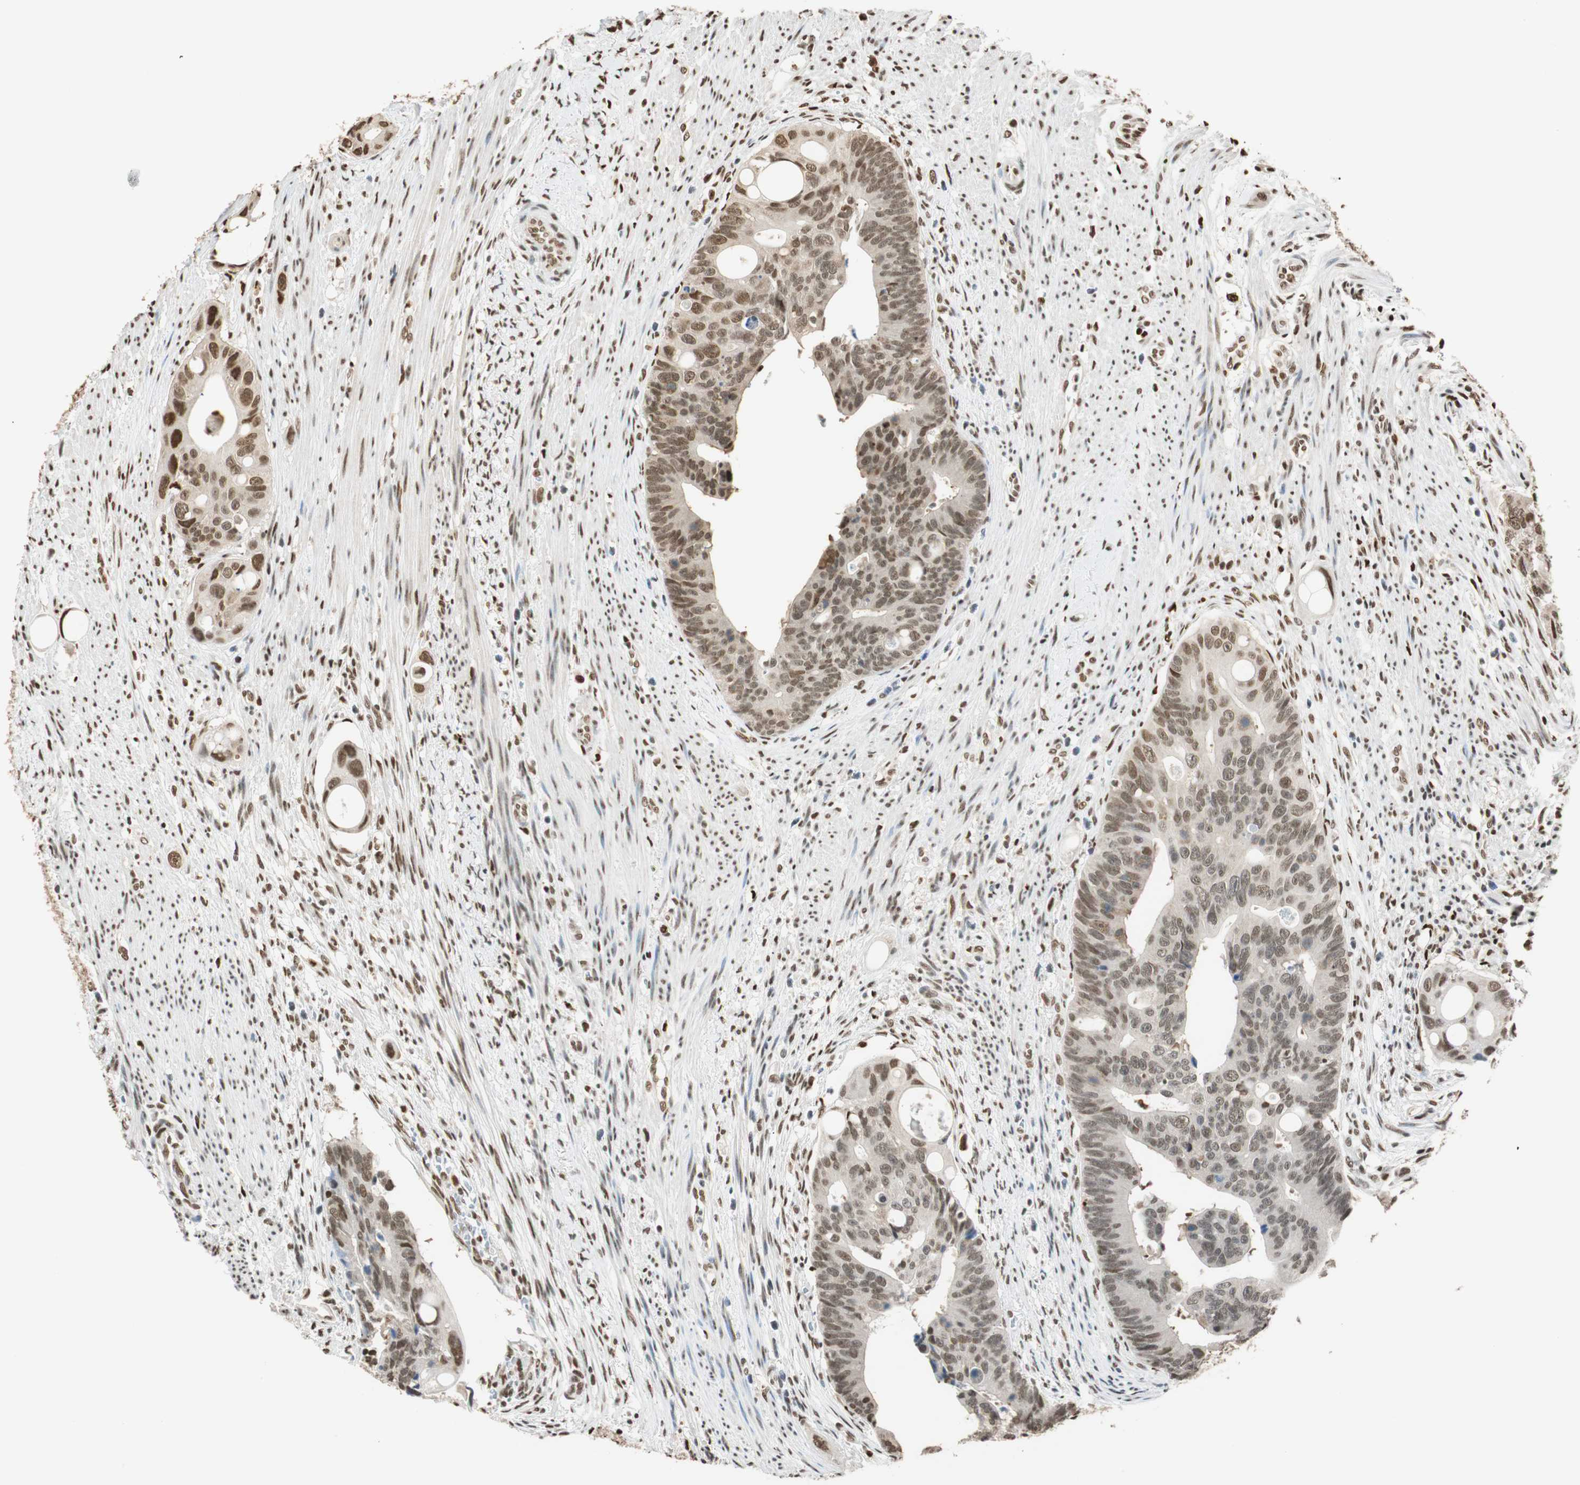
{"staining": {"intensity": "moderate", "quantity": ">75%", "location": "nuclear"}, "tissue": "colorectal cancer", "cell_type": "Tumor cells", "image_type": "cancer", "snomed": [{"axis": "morphology", "description": "Adenocarcinoma, NOS"}, {"axis": "topography", "description": "Colon"}], "caption": "This is a histology image of IHC staining of colorectal adenocarcinoma, which shows moderate positivity in the nuclear of tumor cells.", "gene": "FANCG", "patient": {"sex": "female", "age": 57}}